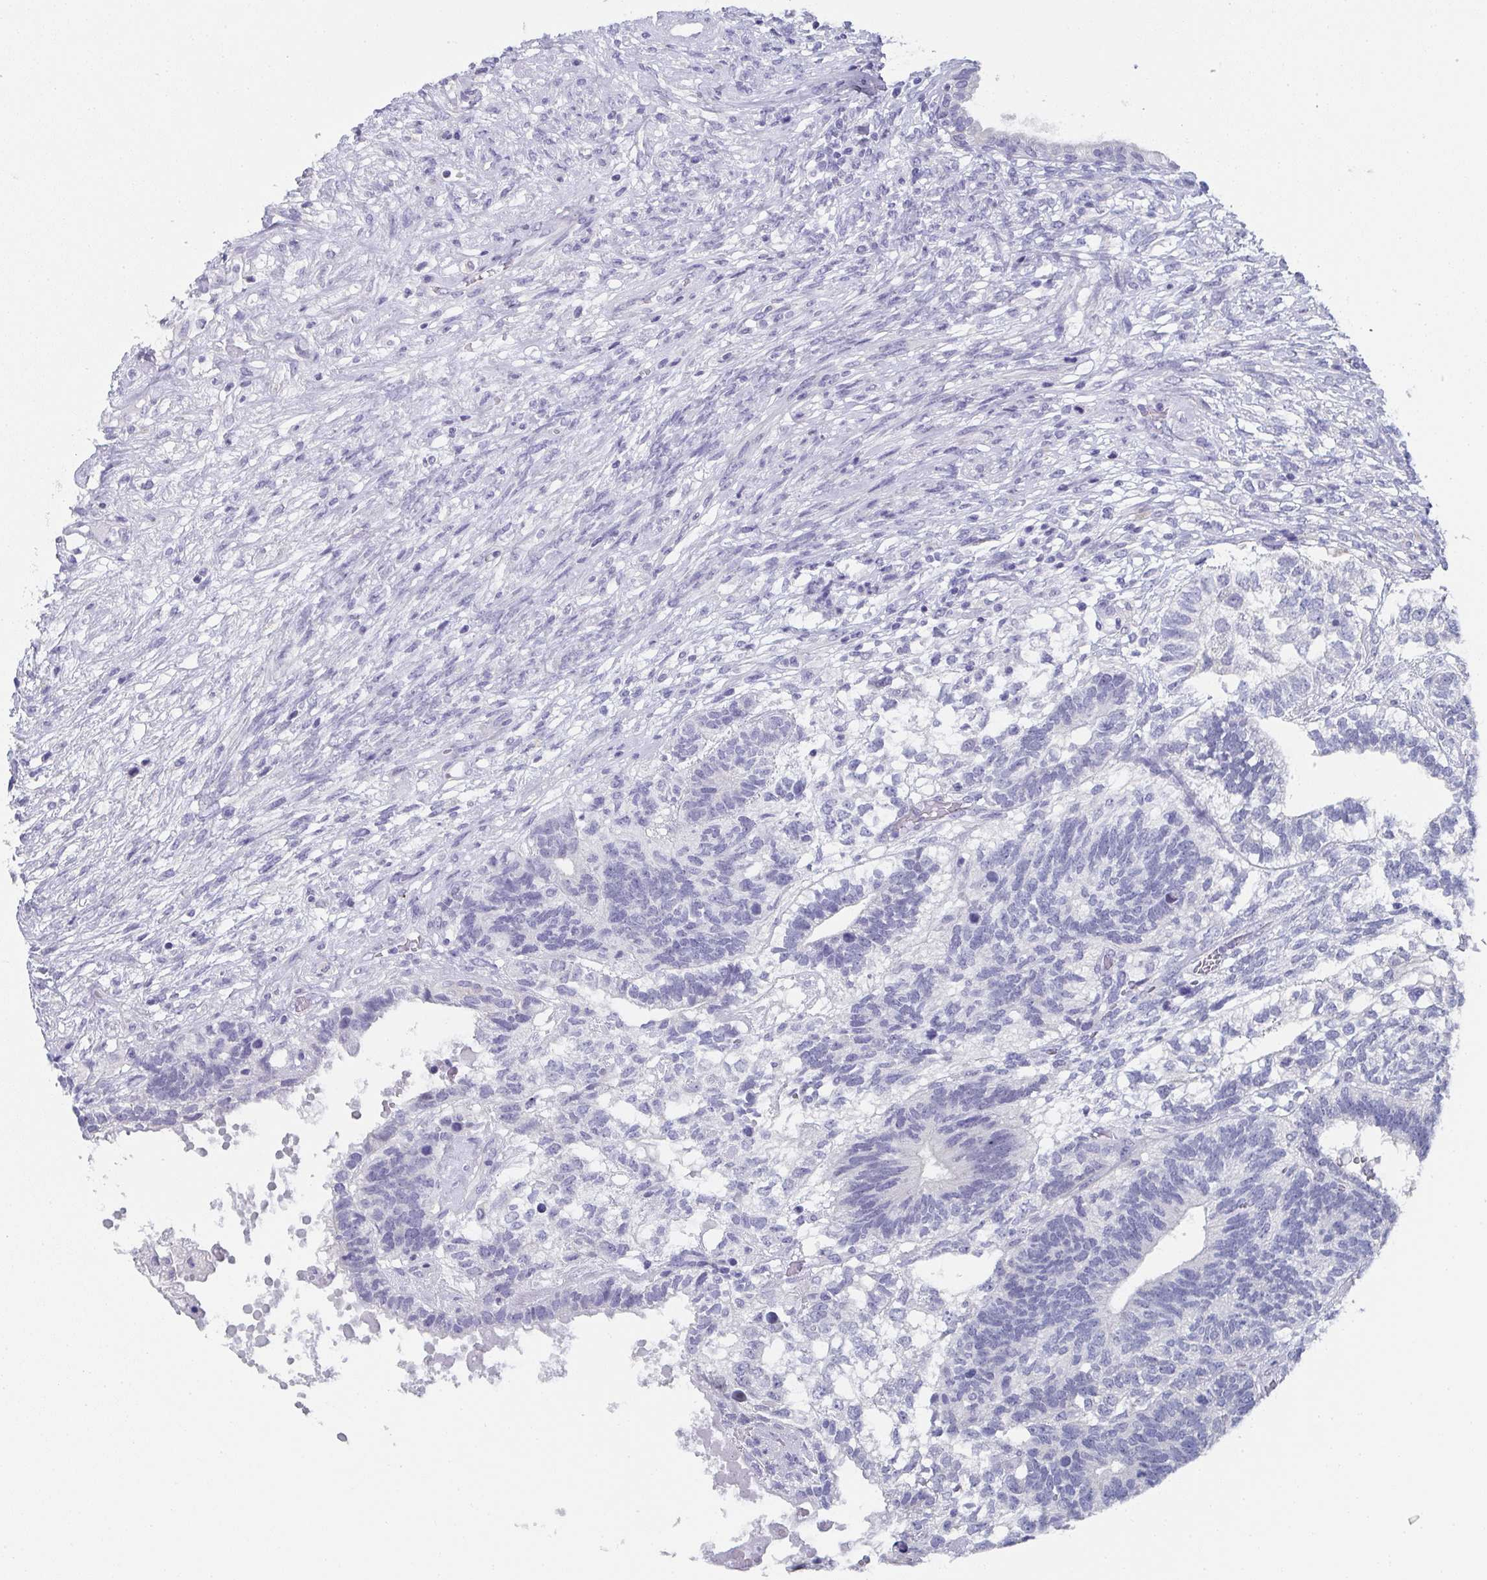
{"staining": {"intensity": "negative", "quantity": "none", "location": "none"}, "tissue": "testis cancer", "cell_type": "Tumor cells", "image_type": "cancer", "snomed": [{"axis": "morphology", "description": "Seminoma, NOS"}, {"axis": "morphology", "description": "Carcinoma, Embryonal, NOS"}, {"axis": "topography", "description": "Testis"}], "caption": "DAB (3,3'-diaminobenzidine) immunohistochemical staining of human embryonal carcinoma (testis) exhibits no significant positivity in tumor cells. (Brightfield microscopy of DAB (3,3'-diaminobenzidine) IHC at high magnification).", "gene": "DYDC2", "patient": {"sex": "male", "age": 41}}